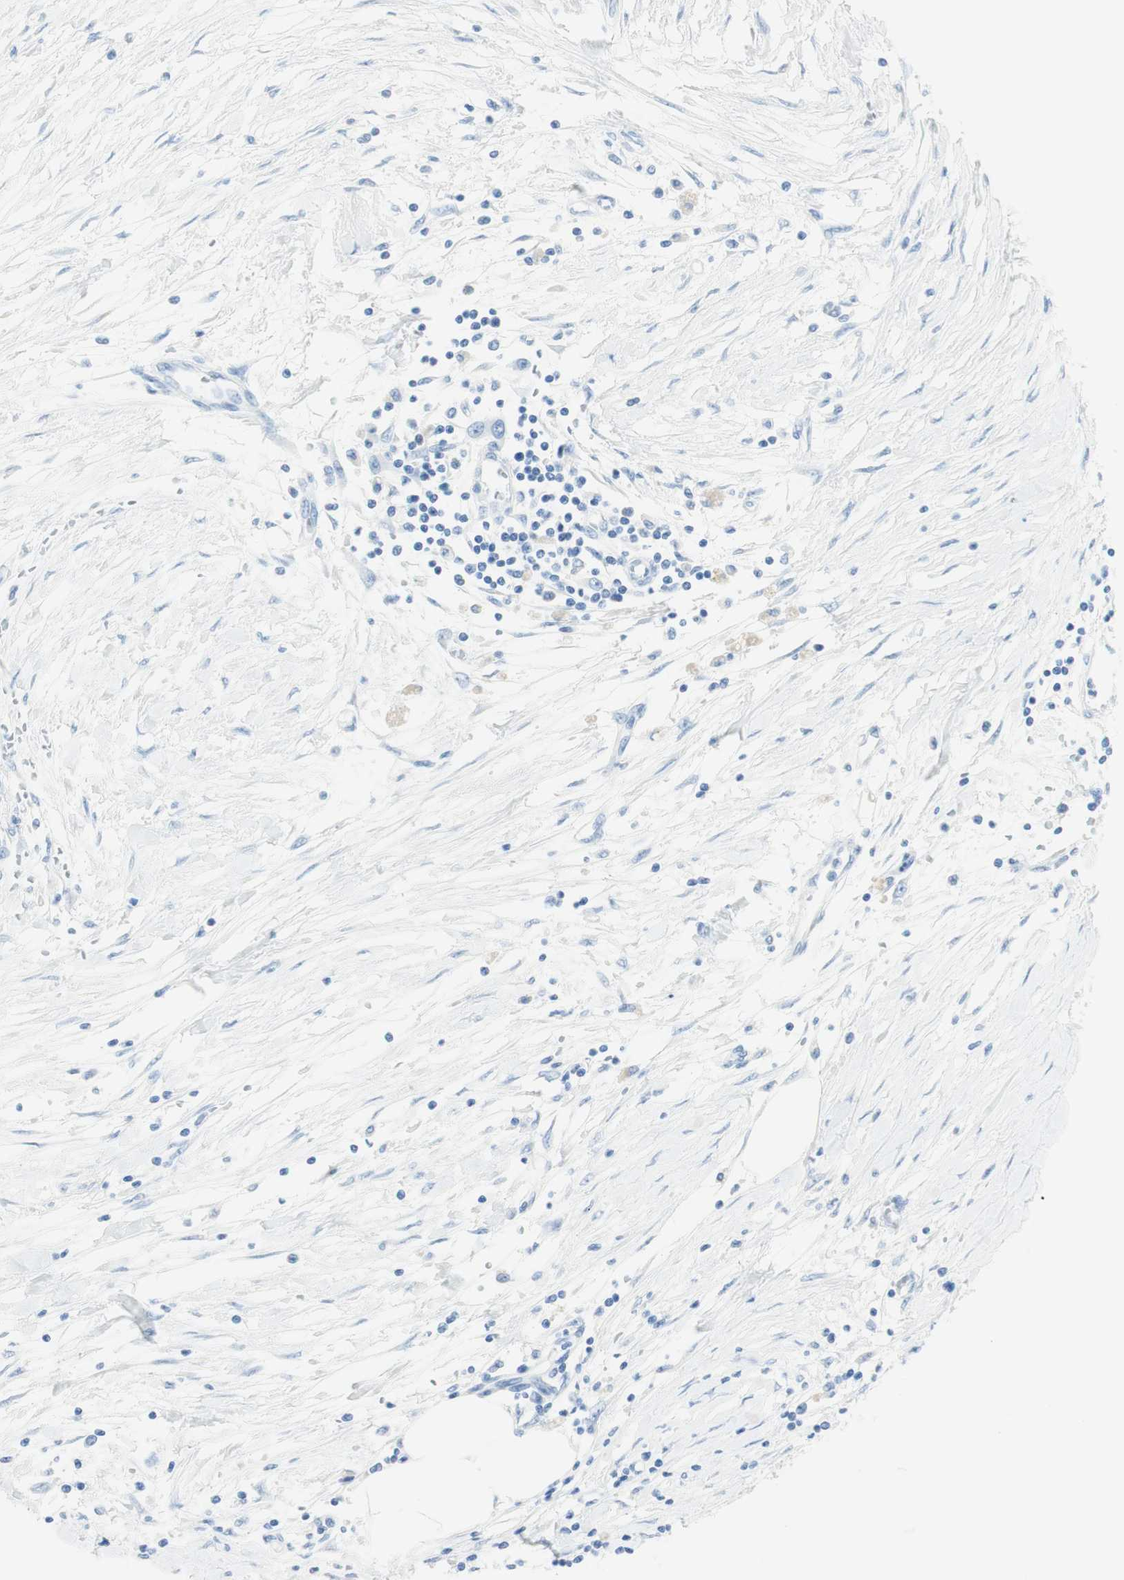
{"staining": {"intensity": "negative", "quantity": "none", "location": "none"}, "tissue": "pancreatic cancer", "cell_type": "Tumor cells", "image_type": "cancer", "snomed": [{"axis": "morphology", "description": "Adenocarcinoma, NOS"}, {"axis": "topography", "description": "Pancreas"}], "caption": "Immunohistochemical staining of pancreatic cancer reveals no significant staining in tumor cells. Brightfield microscopy of immunohistochemistry stained with DAB (3,3'-diaminobenzidine) (brown) and hematoxylin (blue), captured at high magnification.", "gene": "TPO", "patient": {"sex": "female", "age": 70}}